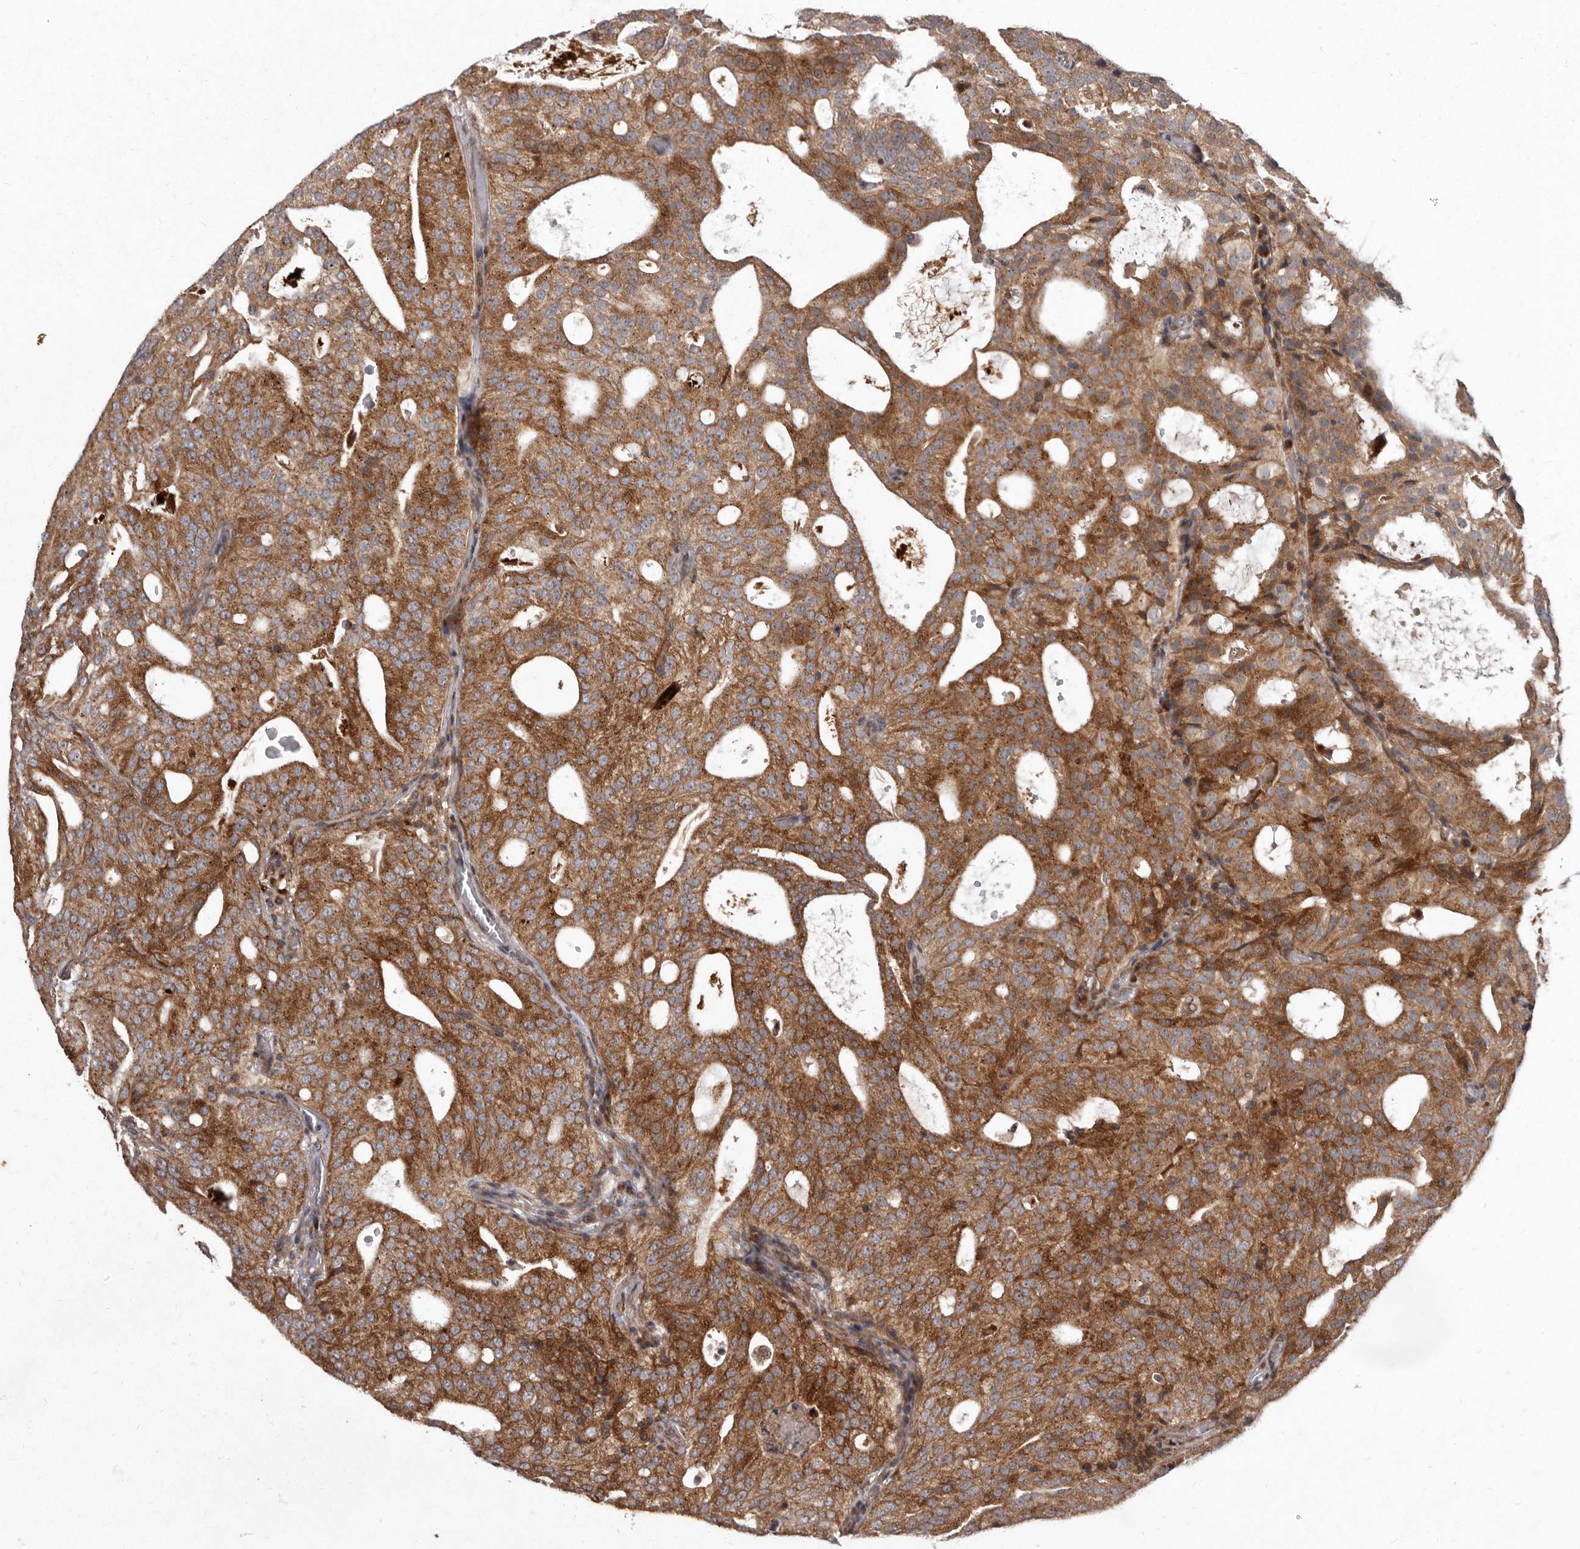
{"staining": {"intensity": "strong", "quantity": ">75%", "location": "cytoplasmic/membranous"}, "tissue": "prostate cancer", "cell_type": "Tumor cells", "image_type": "cancer", "snomed": [{"axis": "morphology", "description": "Adenocarcinoma, Medium grade"}, {"axis": "topography", "description": "Prostate"}], "caption": "A histopathology image of human prostate medium-grade adenocarcinoma stained for a protein reveals strong cytoplasmic/membranous brown staining in tumor cells.", "gene": "FLAD1", "patient": {"sex": "male", "age": 88}}